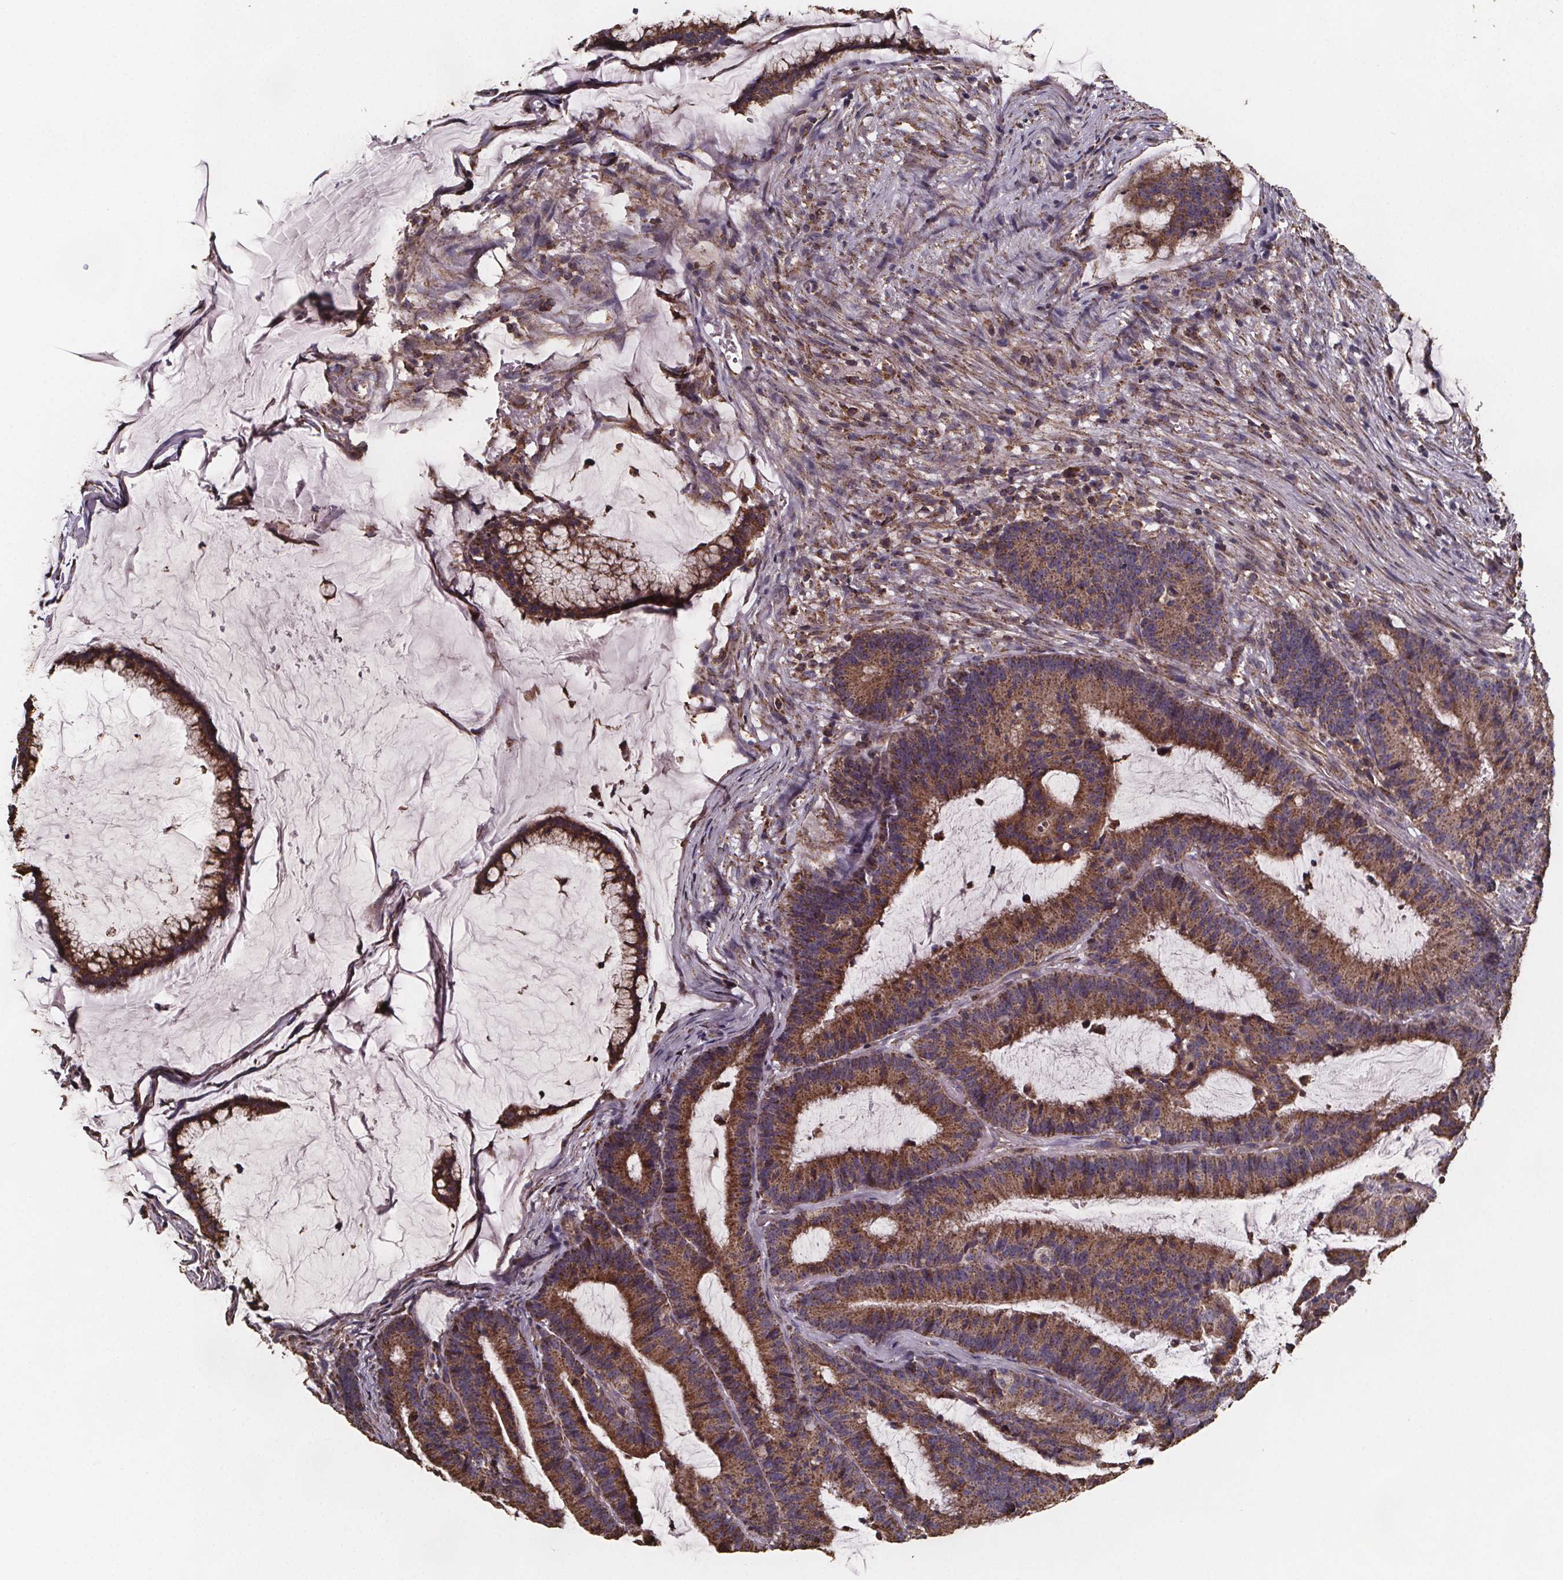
{"staining": {"intensity": "moderate", "quantity": ">75%", "location": "cytoplasmic/membranous"}, "tissue": "colorectal cancer", "cell_type": "Tumor cells", "image_type": "cancer", "snomed": [{"axis": "morphology", "description": "Adenocarcinoma, NOS"}, {"axis": "topography", "description": "Colon"}], "caption": "Moderate cytoplasmic/membranous protein positivity is identified in approximately >75% of tumor cells in colorectal cancer.", "gene": "SLC35D2", "patient": {"sex": "female", "age": 78}}